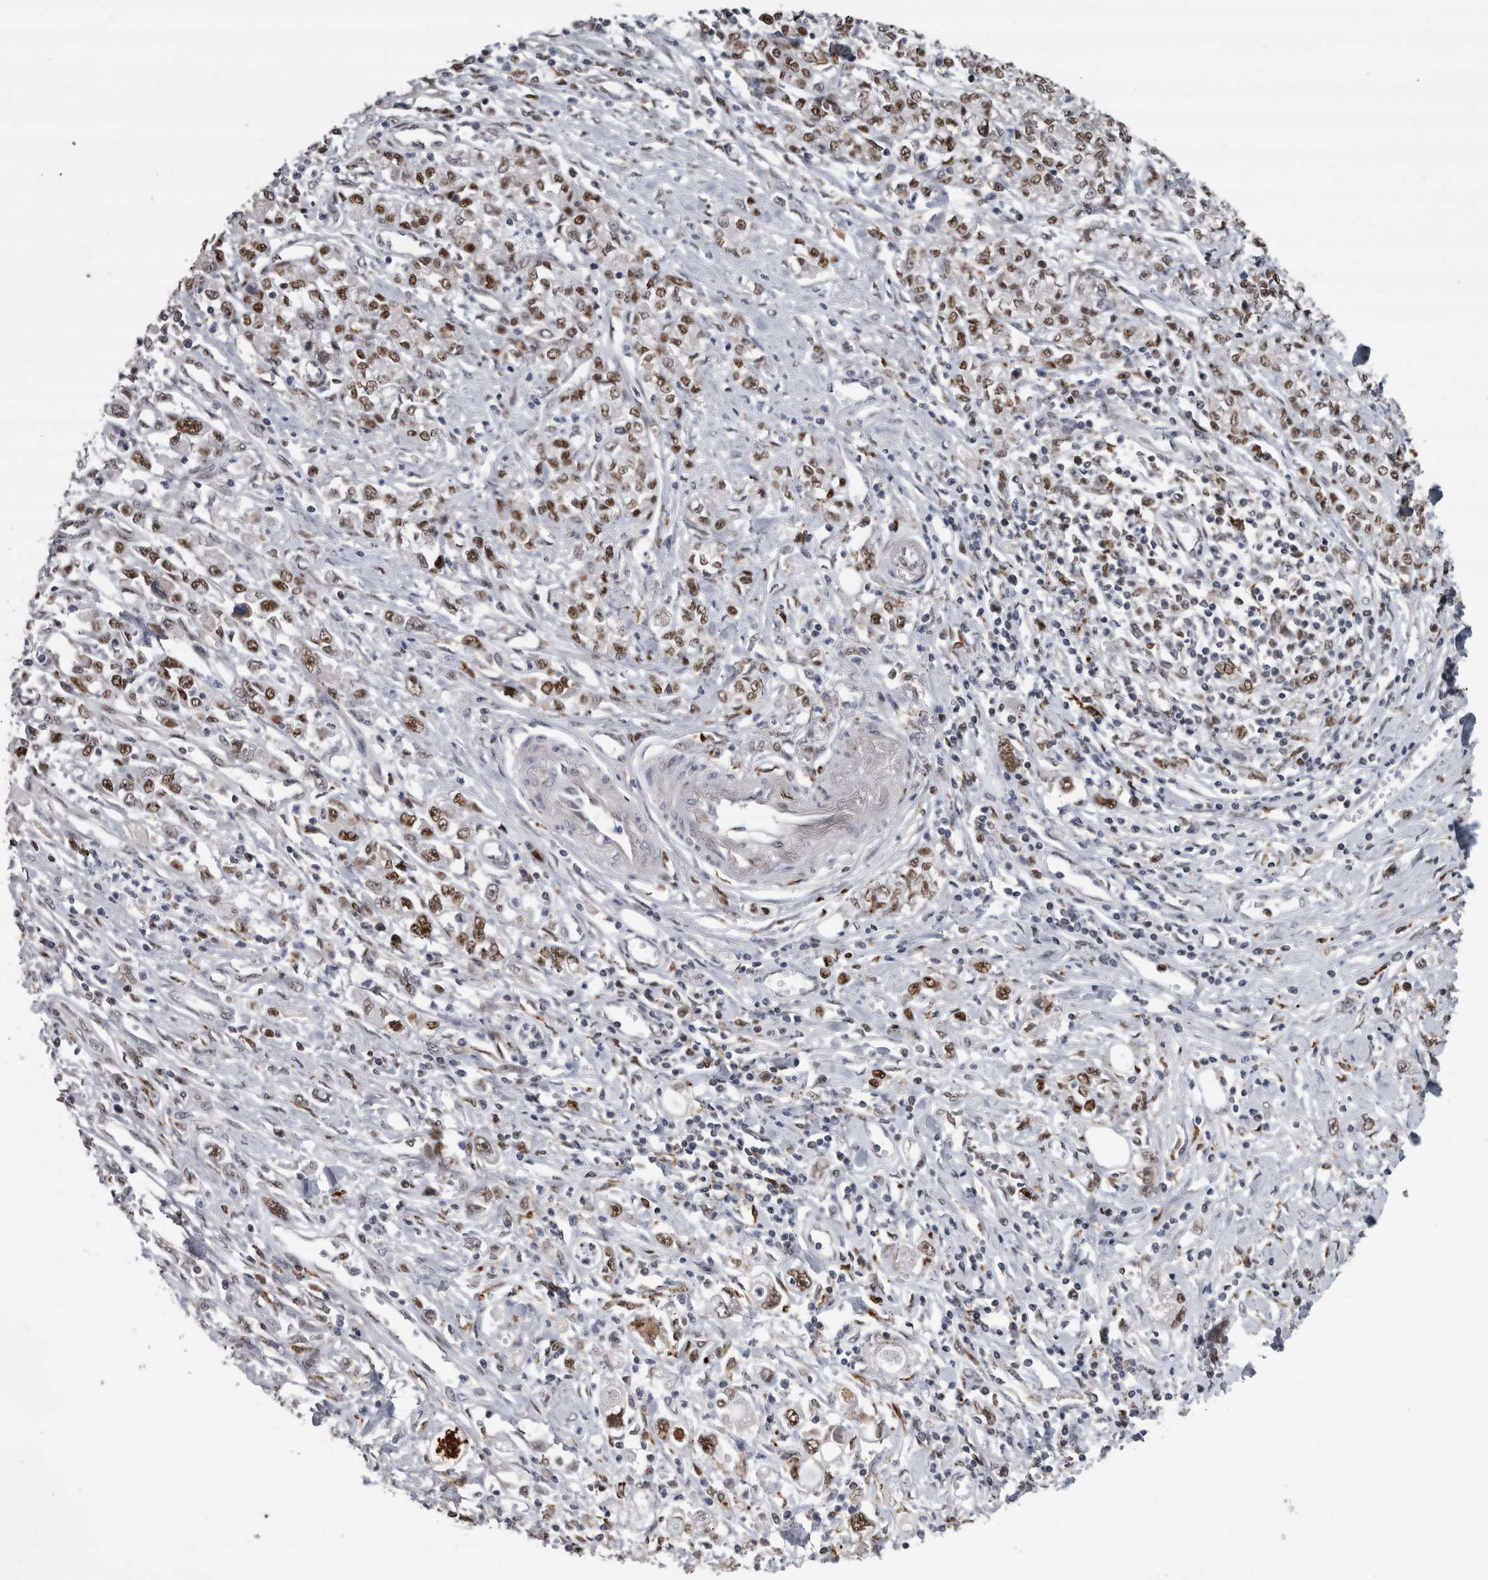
{"staining": {"intensity": "moderate", "quantity": "25%-75%", "location": "nuclear"}, "tissue": "stomach cancer", "cell_type": "Tumor cells", "image_type": "cancer", "snomed": [{"axis": "morphology", "description": "Adenocarcinoma, NOS"}, {"axis": "topography", "description": "Stomach"}], "caption": "Immunohistochemistry (IHC) staining of stomach cancer, which reveals medium levels of moderate nuclear expression in approximately 25%-75% of tumor cells indicating moderate nuclear protein positivity. The staining was performed using DAB (brown) for protein detection and nuclei were counterstained in hematoxylin (blue).", "gene": "POLD2", "patient": {"sex": "female", "age": 76}}